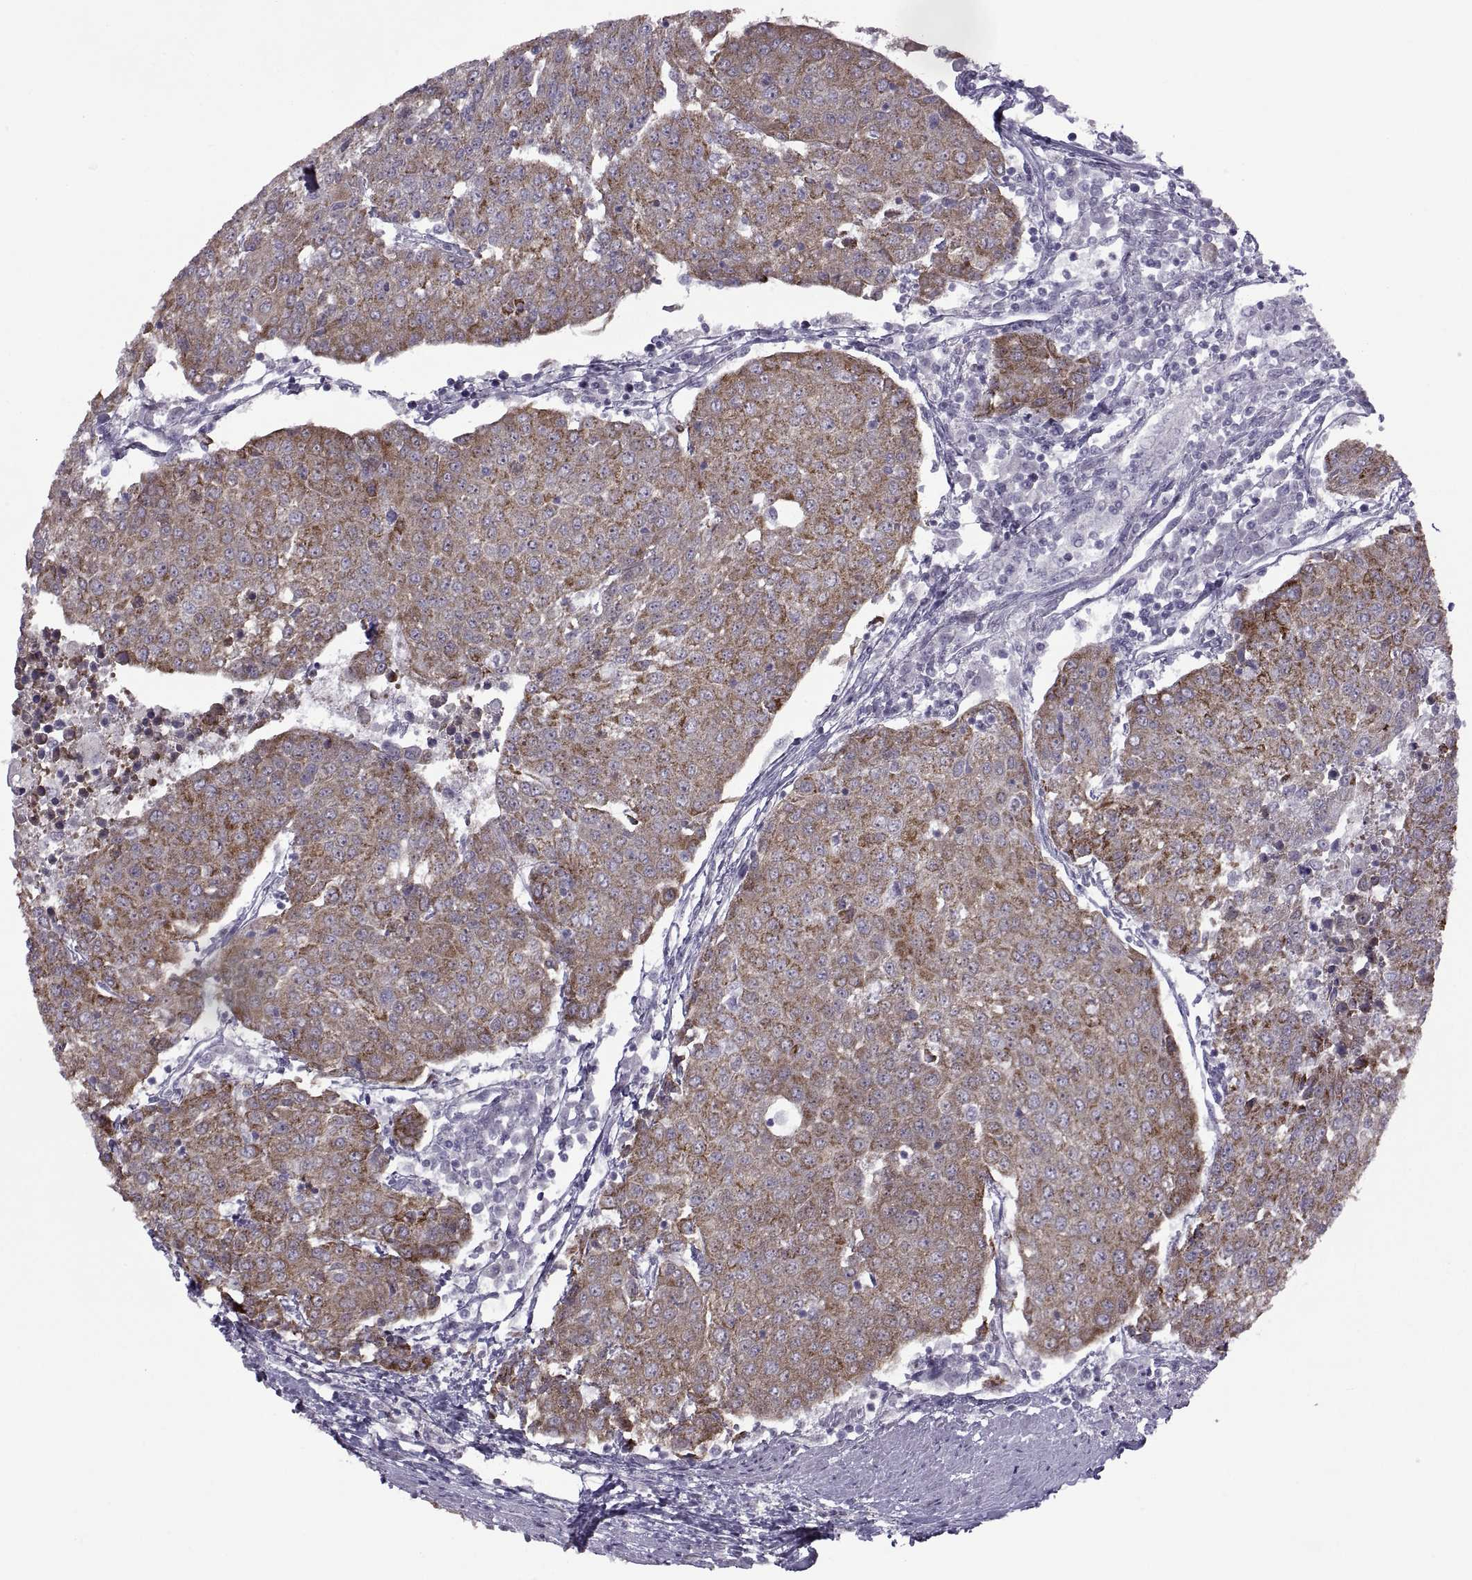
{"staining": {"intensity": "moderate", "quantity": ">75%", "location": "cytoplasmic/membranous"}, "tissue": "urothelial cancer", "cell_type": "Tumor cells", "image_type": "cancer", "snomed": [{"axis": "morphology", "description": "Urothelial carcinoma, High grade"}, {"axis": "topography", "description": "Urinary bladder"}], "caption": "Immunohistochemical staining of human high-grade urothelial carcinoma displays medium levels of moderate cytoplasmic/membranous protein expression in about >75% of tumor cells. Nuclei are stained in blue.", "gene": "ASIC2", "patient": {"sex": "female", "age": 85}}